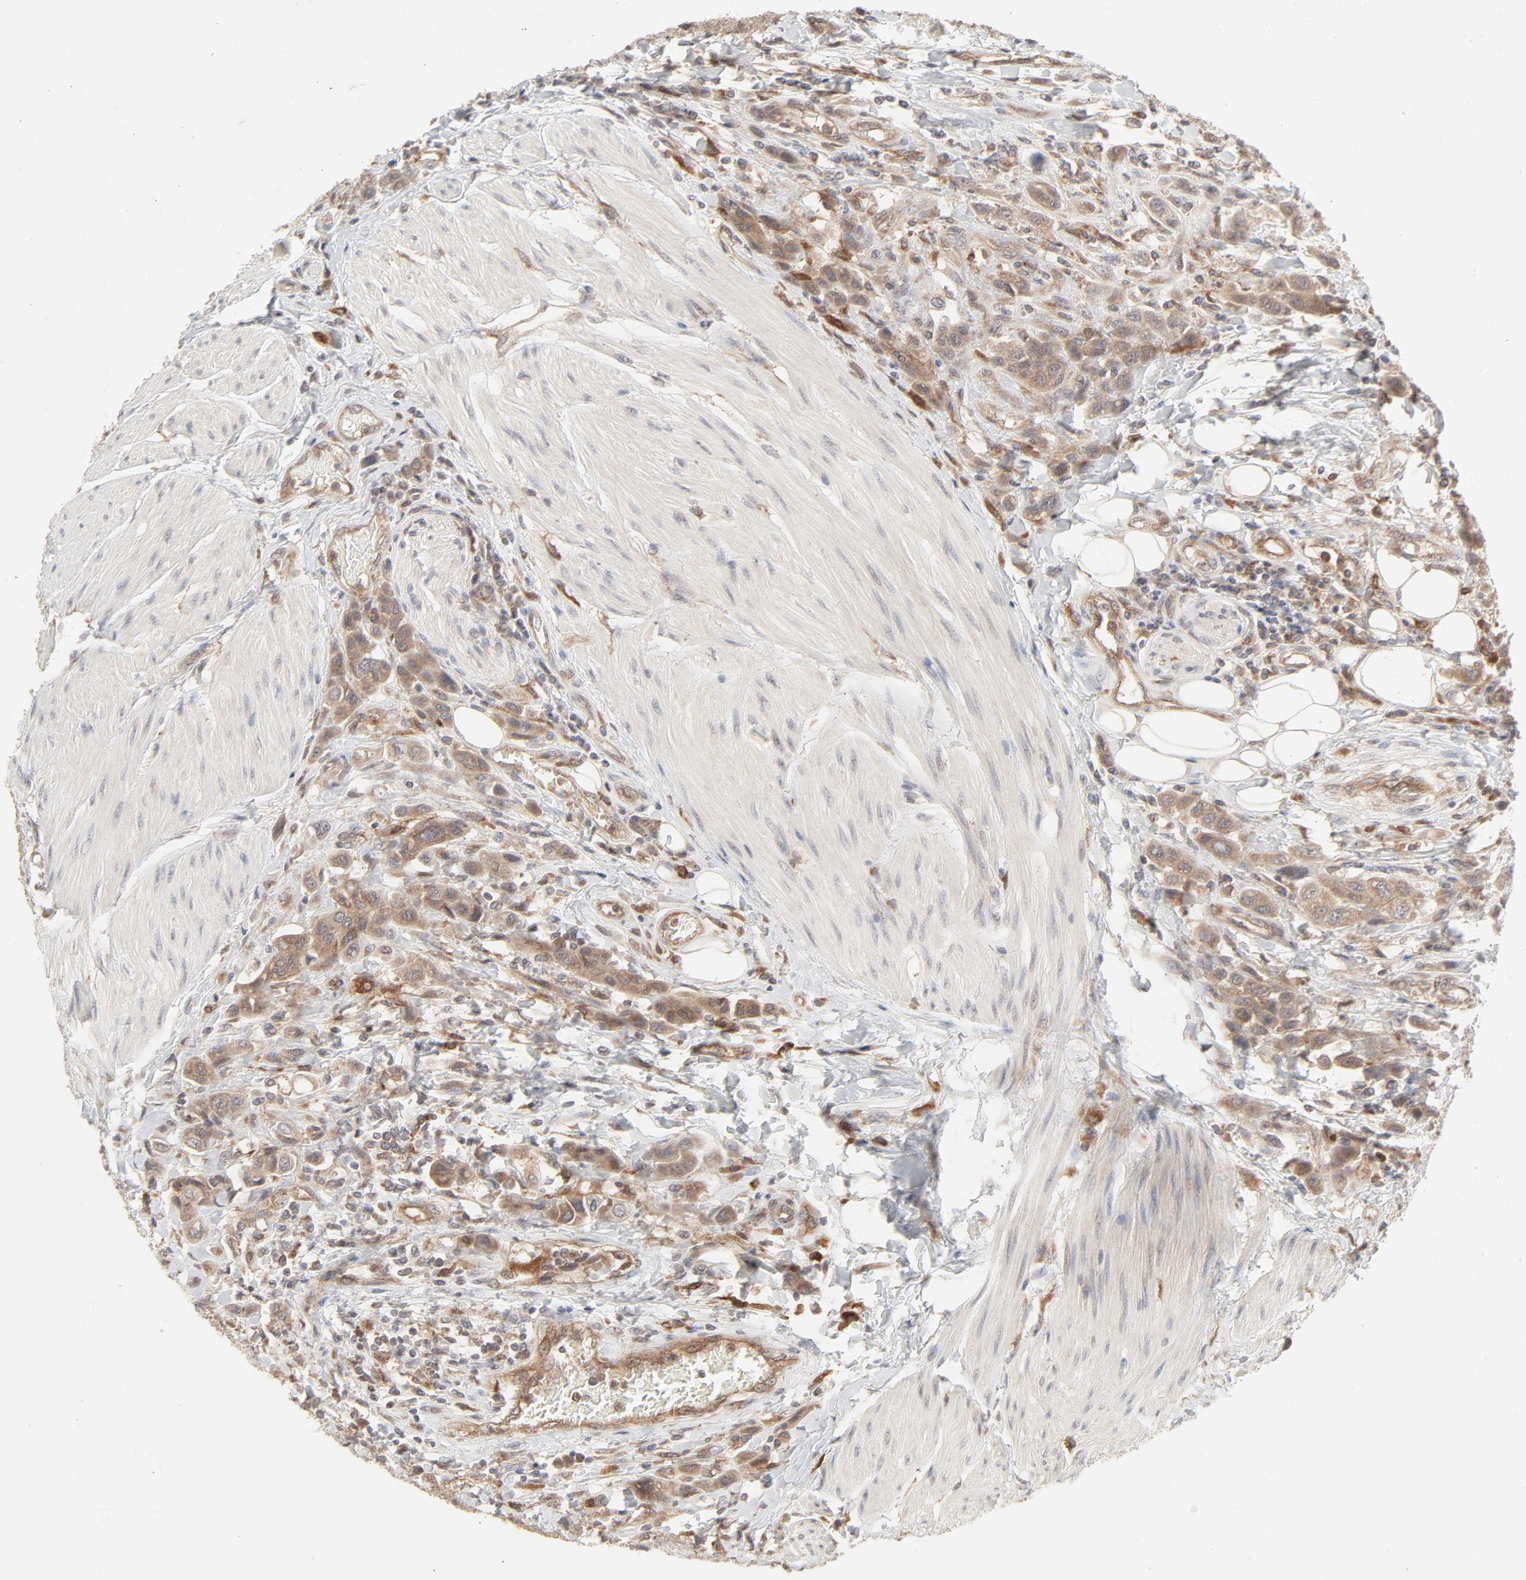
{"staining": {"intensity": "moderate", "quantity": ">75%", "location": "cytoplasmic/membranous"}, "tissue": "urothelial cancer", "cell_type": "Tumor cells", "image_type": "cancer", "snomed": [{"axis": "morphology", "description": "Urothelial carcinoma, High grade"}, {"axis": "topography", "description": "Urinary bladder"}], "caption": "High-grade urothelial carcinoma stained with a brown dye exhibits moderate cytoplasmic/membranous positive positivity in about >75% of tumor cells.", "gene": "RAB5C", "patient": {"sex": "male", "age": 50}}